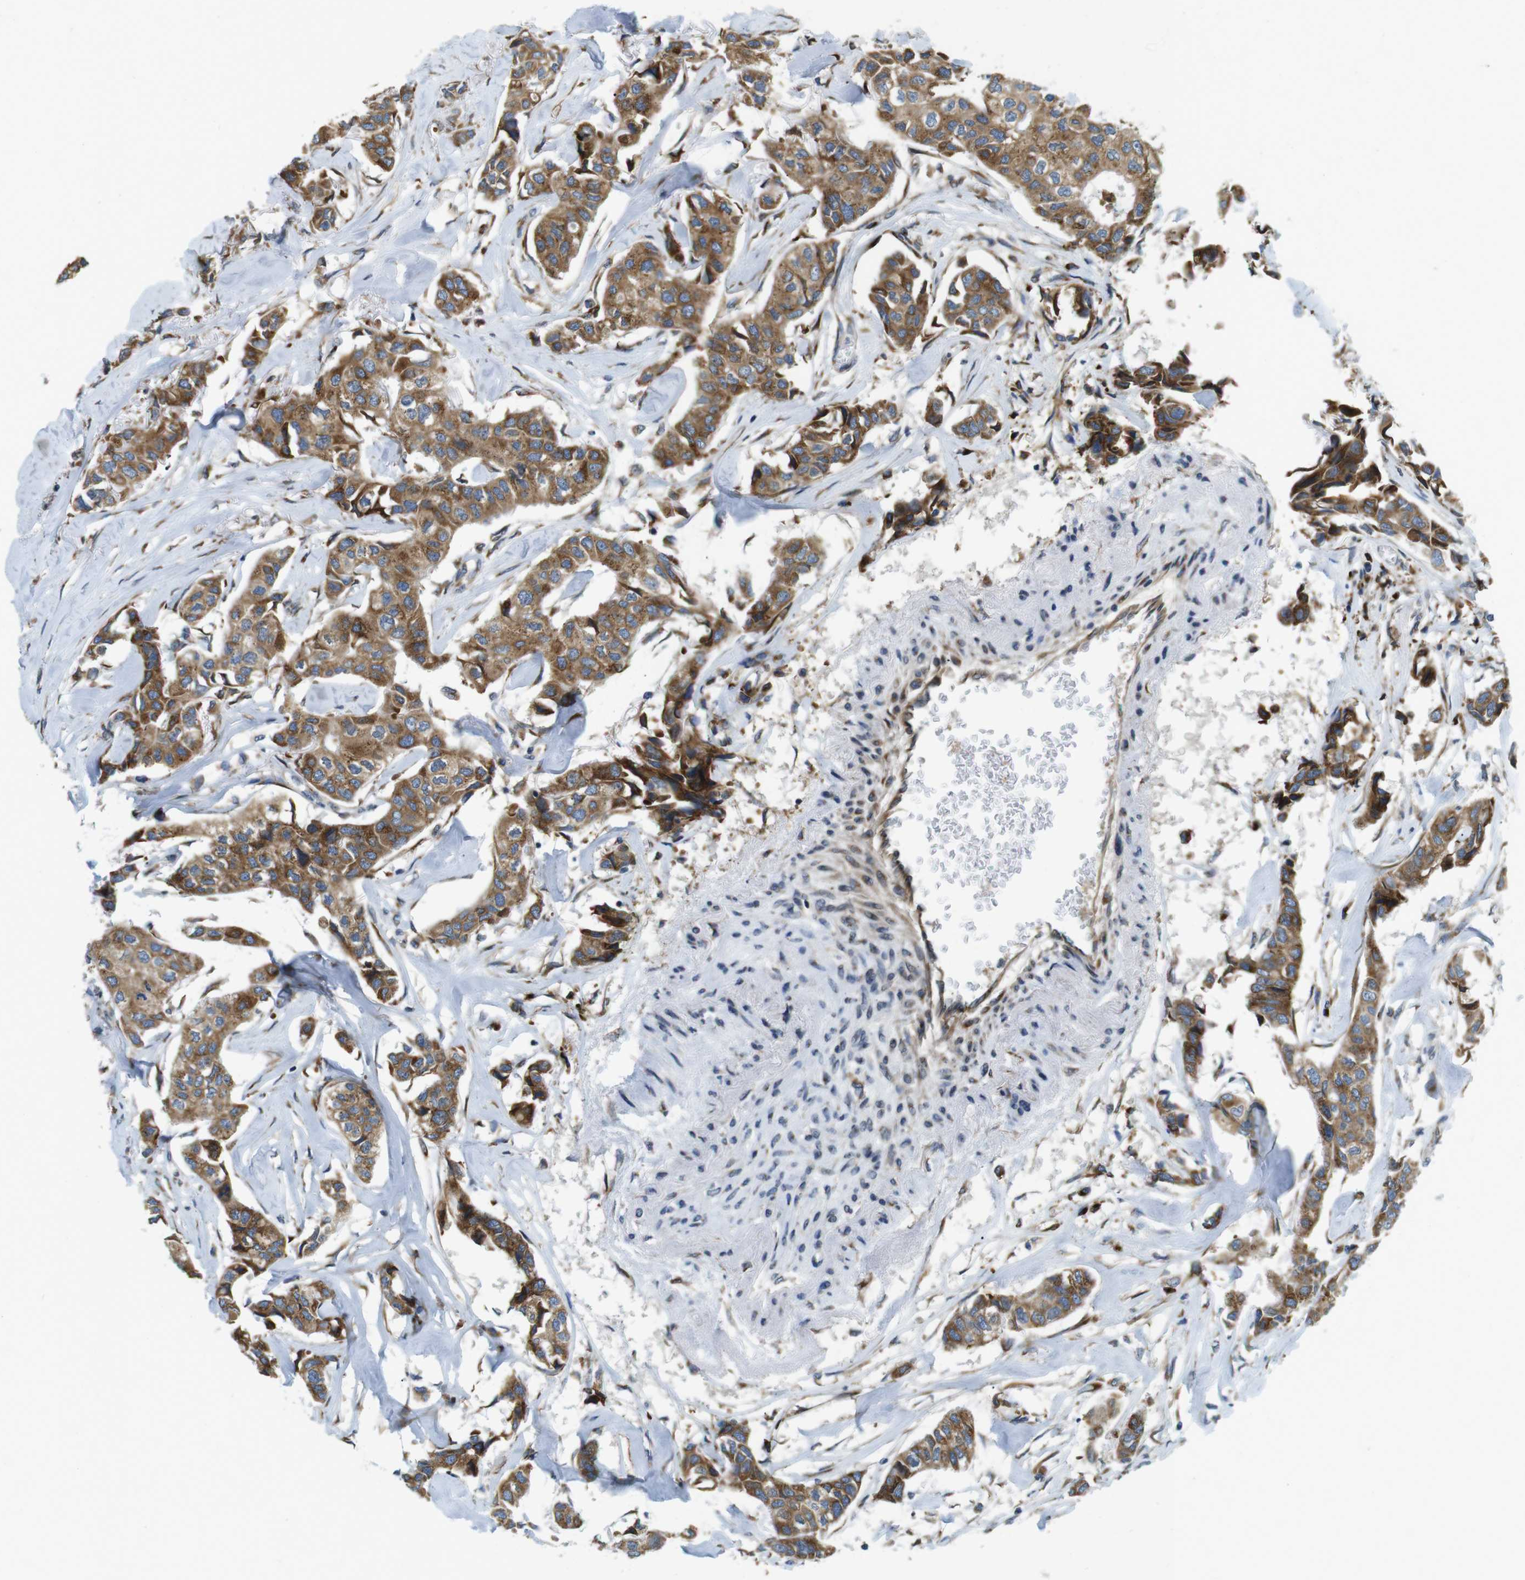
{"staining": {"intensity": "moderate", "quantity": ">75%", "location": "cytoplasmic/membranous"}, "tissue": "breast cancer", "cell_type": "Tumor cells", "image_type": "cancer", "snomed": [{"axis": "morphology", "description": "Duct carcinoma"}, {"axis": "topography", "description": "Breast"}], "caption": "Protein analysis of intraductal carcinoma (breast) tissue demonstrates moderate cytoplasmic/membranous staining in approximately >75% of tumor cells.", "gene": "TMEM143", "patient": {"sex": "female", "age": 80}}